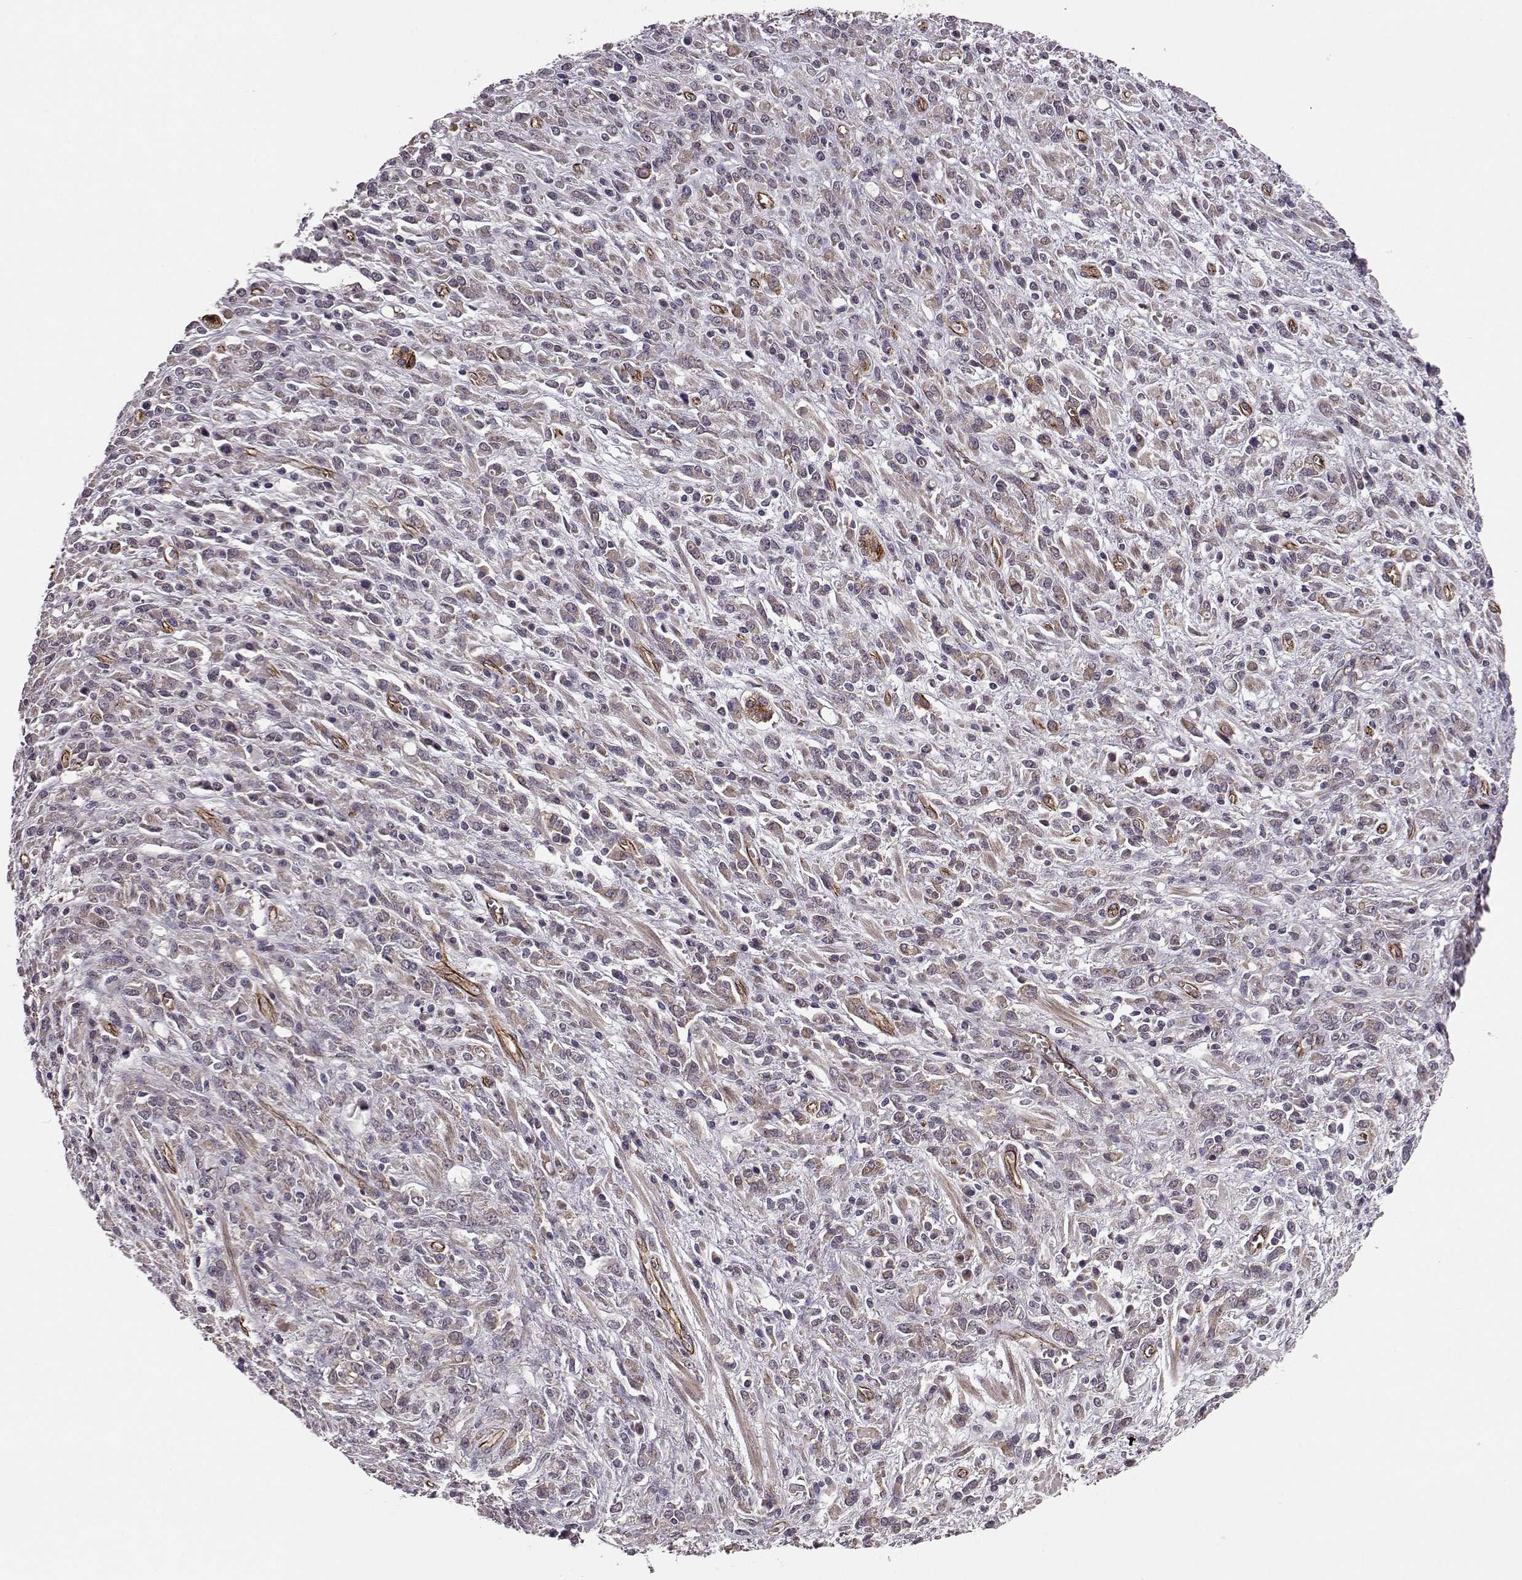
{"staining": {"intensity": "strong", "quantity": "<25%", "location": "cytoplasmic/membranous"}, "tissue": "stomach cancer", "cell_type": "Tumor cells", "image_type": "cancer", "snomed": [{"axis": "morphology", "description": "Adenocarcinoma, NOS"}, {"axis": "topography", "description": "Stomach"}], "caption": "The image displays immunohistochemical staining of stomach cancer. There is strong cytoplasmic/membranous positivity is seen in approximately <25% of tumor cells.", "gene": "SYNPO", "patient": {"sex": "female", "age": 57}}